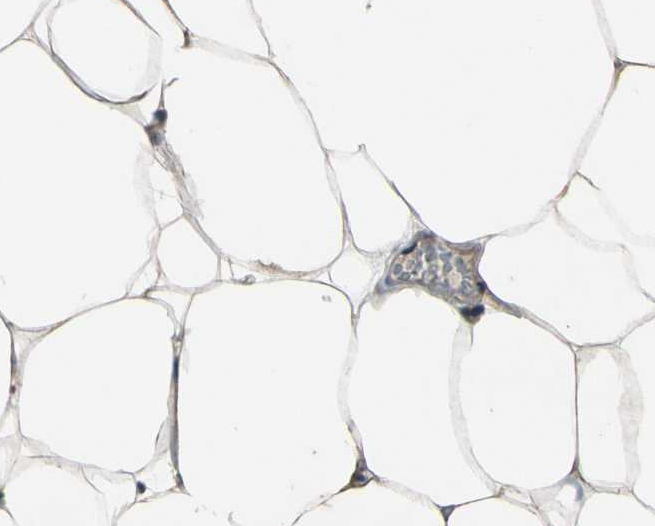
{"staining": {"intensity": "weak", "quantity": ">75%", "location": "cytoplasmic/membranous"}, "tissue": "adipose tissue", "cell_type": "Adipocytes", "image_type": "normal", "snomed": [{"axis": "morphology", "description": "Normal tissue, NOS"}, {"axis": "topography", "description": "Breast"}, {"axis": "topography", "description": "Adipose tissue"}], "caption": "This is a micrograph of IHC staining of unremarkable adipose tissue, which shows weak positivity in the cytoplasmic/membranous of adipocytes.", "gene": "MBTPS2", "patient": {"sex": "female", "age": 25}}